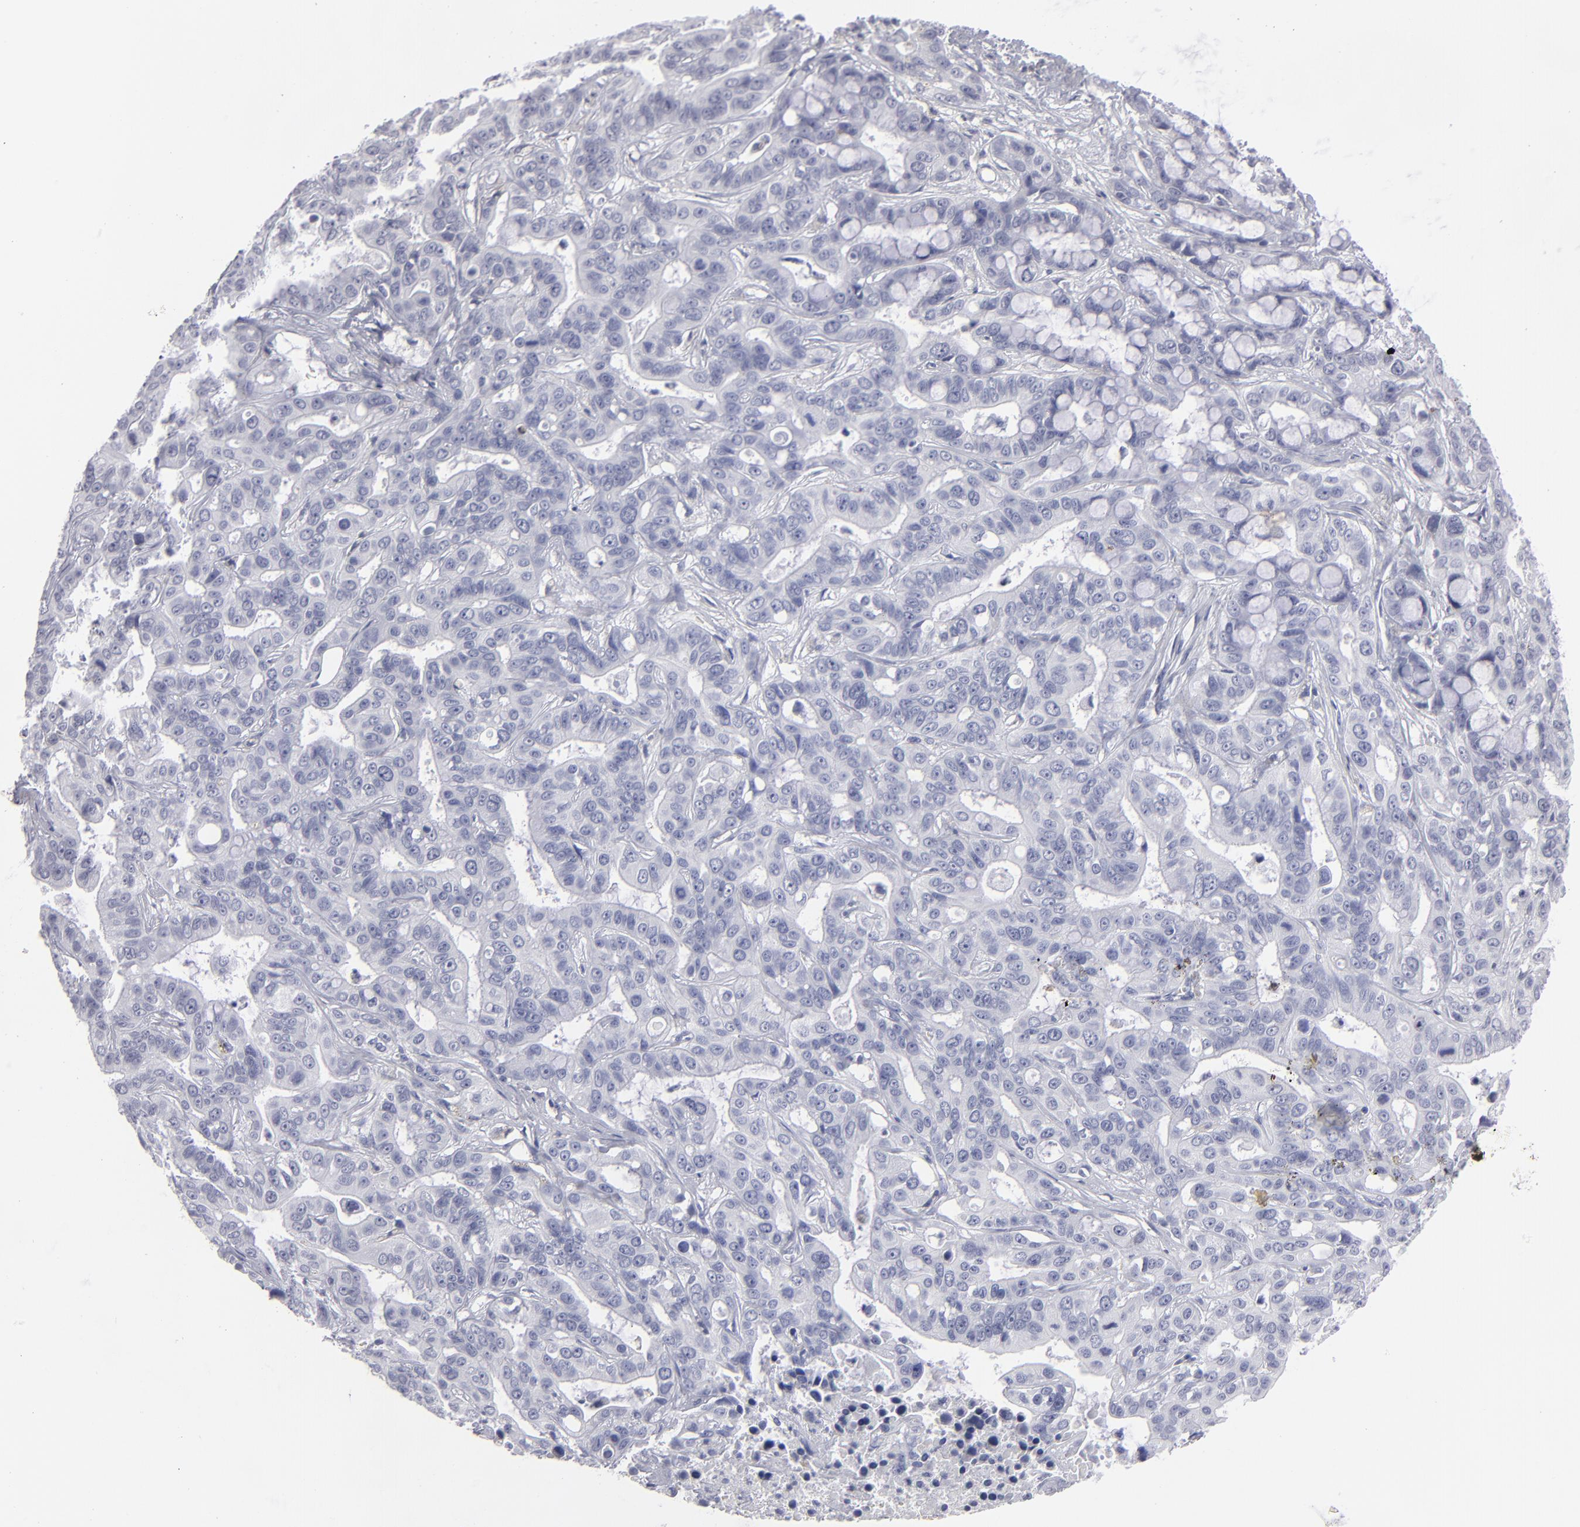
{"staining": {"intensity": "negative", "quantity": "none", "location": "none"}, "tissue": "liver cancer", "cell_type": "Tumor cells", "image_type": "cancer", "snomed": [{"axis": "morphology", "description": "Cholangiocarcinoma"}, {"axis": "topography", "description": "Liver"}], "caption": "Immunohistochemical staining of human liver cancer exhibits no significant staining in tumor cells.", "gene": "CADM3", "patient": {"sex": "female", "age": 65}}